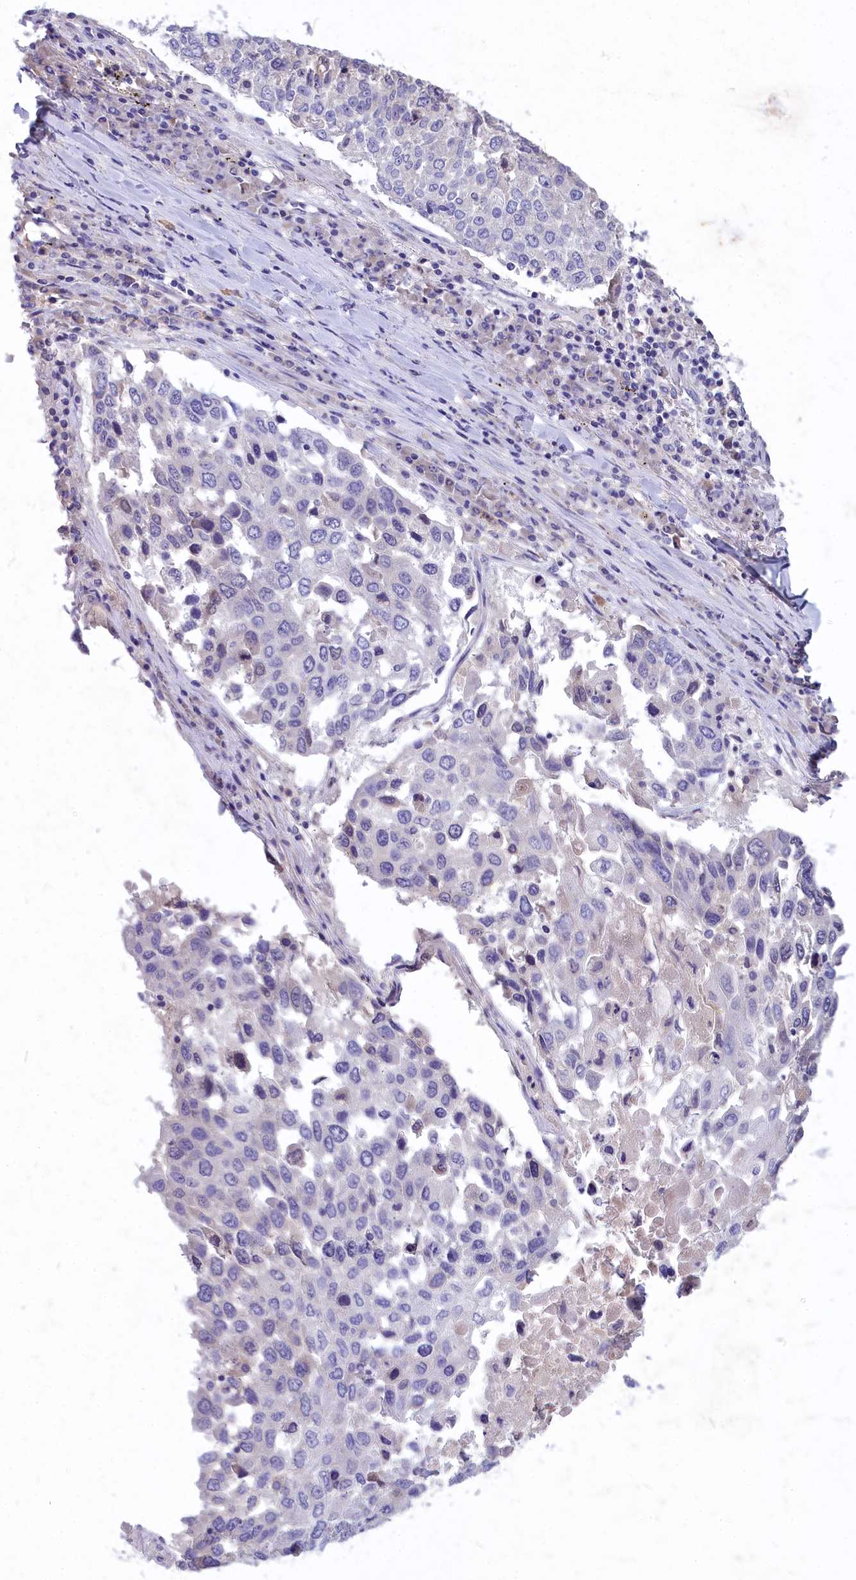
{"staining": {"intensity": "negative", "quantity": "none", "location": "none"}, "tissue": "lung cancer", "cell_type": "Tumor cells", "image_type": "cancer", "snomed": [{"axis": "morphology", "description": "Squamous cell carcinoma, NOS"}, {"axis": "topography", "description": "Lung"}], "caption": "Tumor cells are negative for brown protein staining in squamous cell carcinoma (lung).", "gene": "DEFB119", "patient": {"sex": "male", "age": 65}}